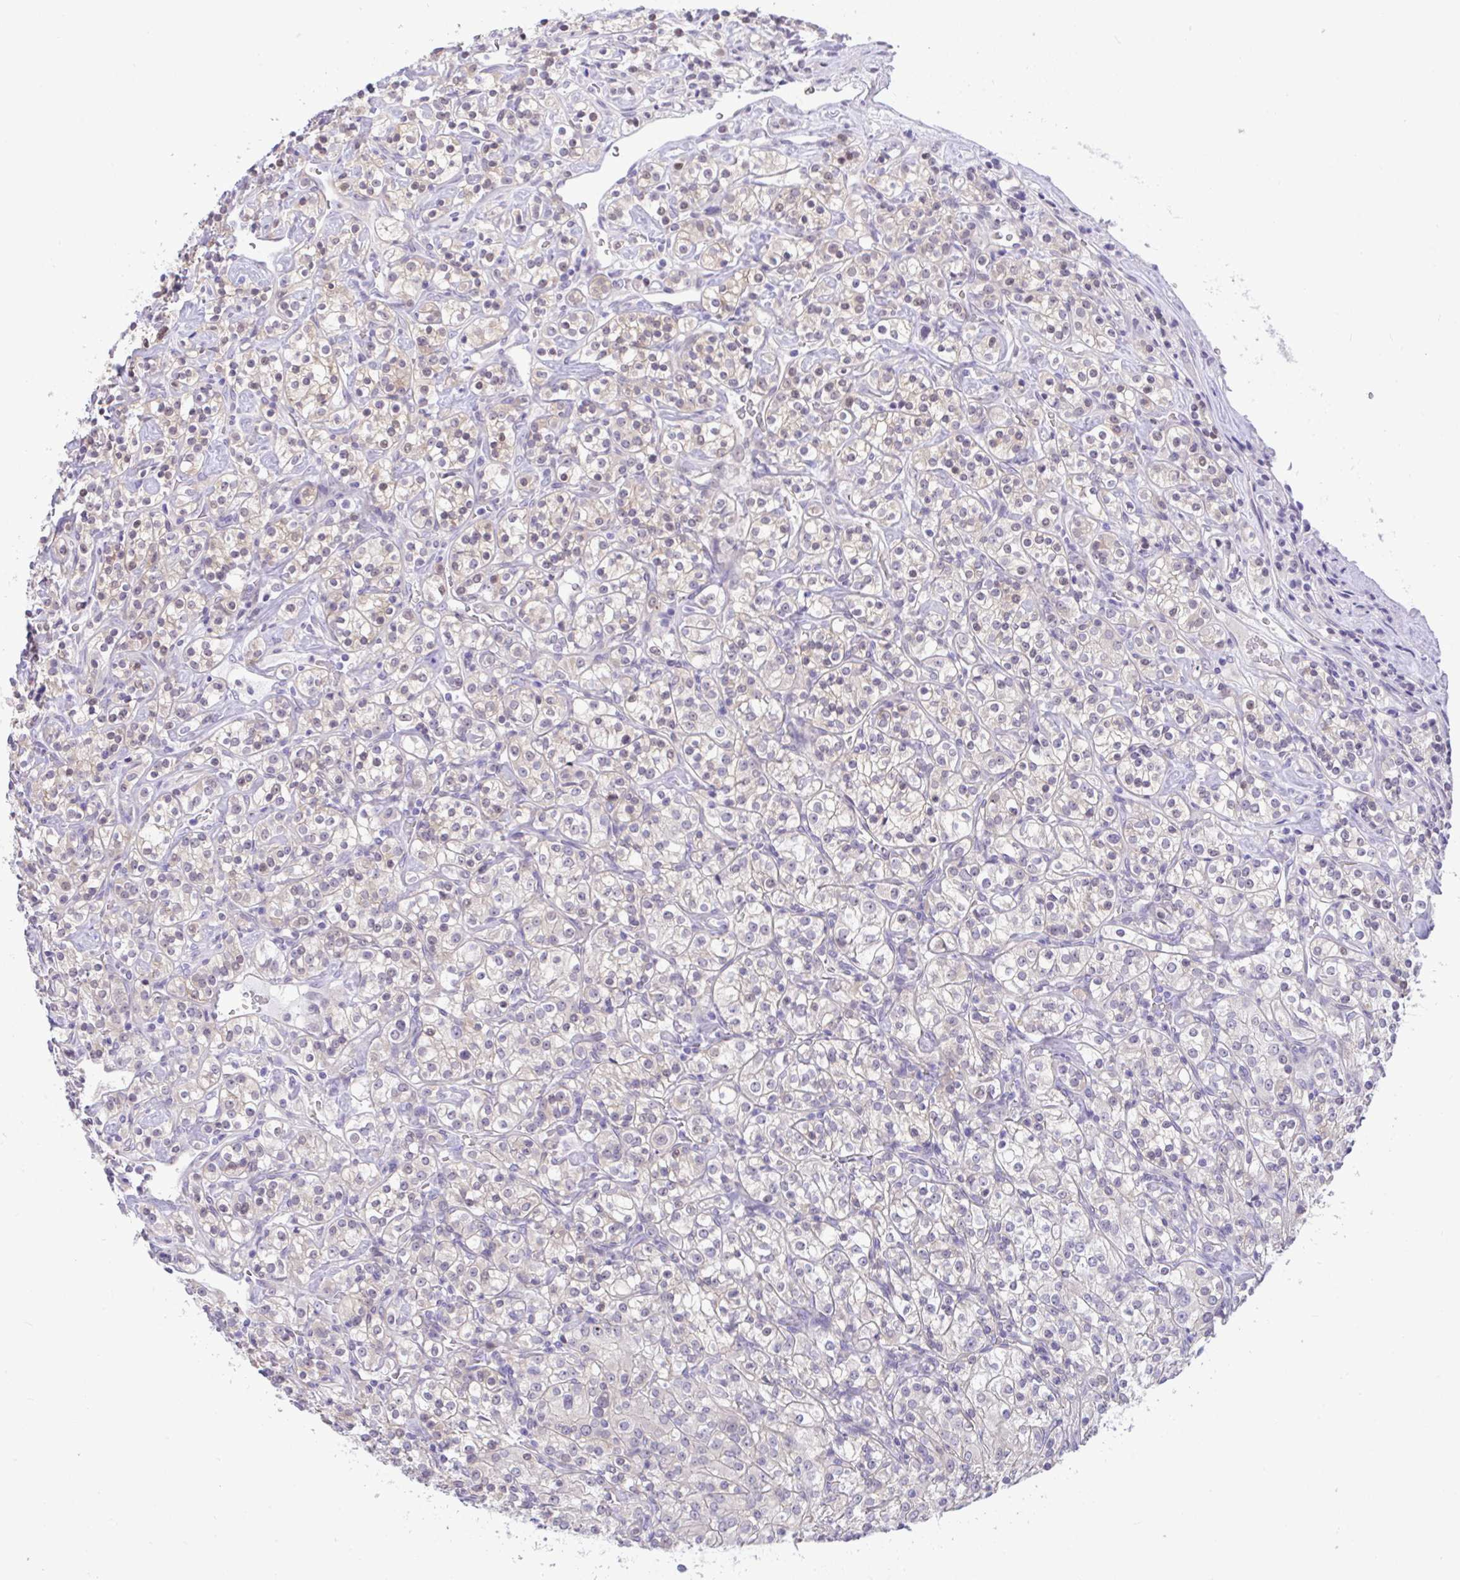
{"staining": {"intensity": "weak", "quantity": "<25%", "location": "nuclear"}, "tissue": "renal cancer", "cell_type": "Tumor cells", "image_type": "cancer", "snomed": [{"axis": "morphology", "description": "Adenocarcinoma, NOS"}, {"axis": "topography", "description": "Kidney"}], "caption": "This is an IHC histopathology image of human renal cancer. There is no positivity in tumor cells.", "gene": "ZNF485", "patient": {"sex": "male", "age": 77}}